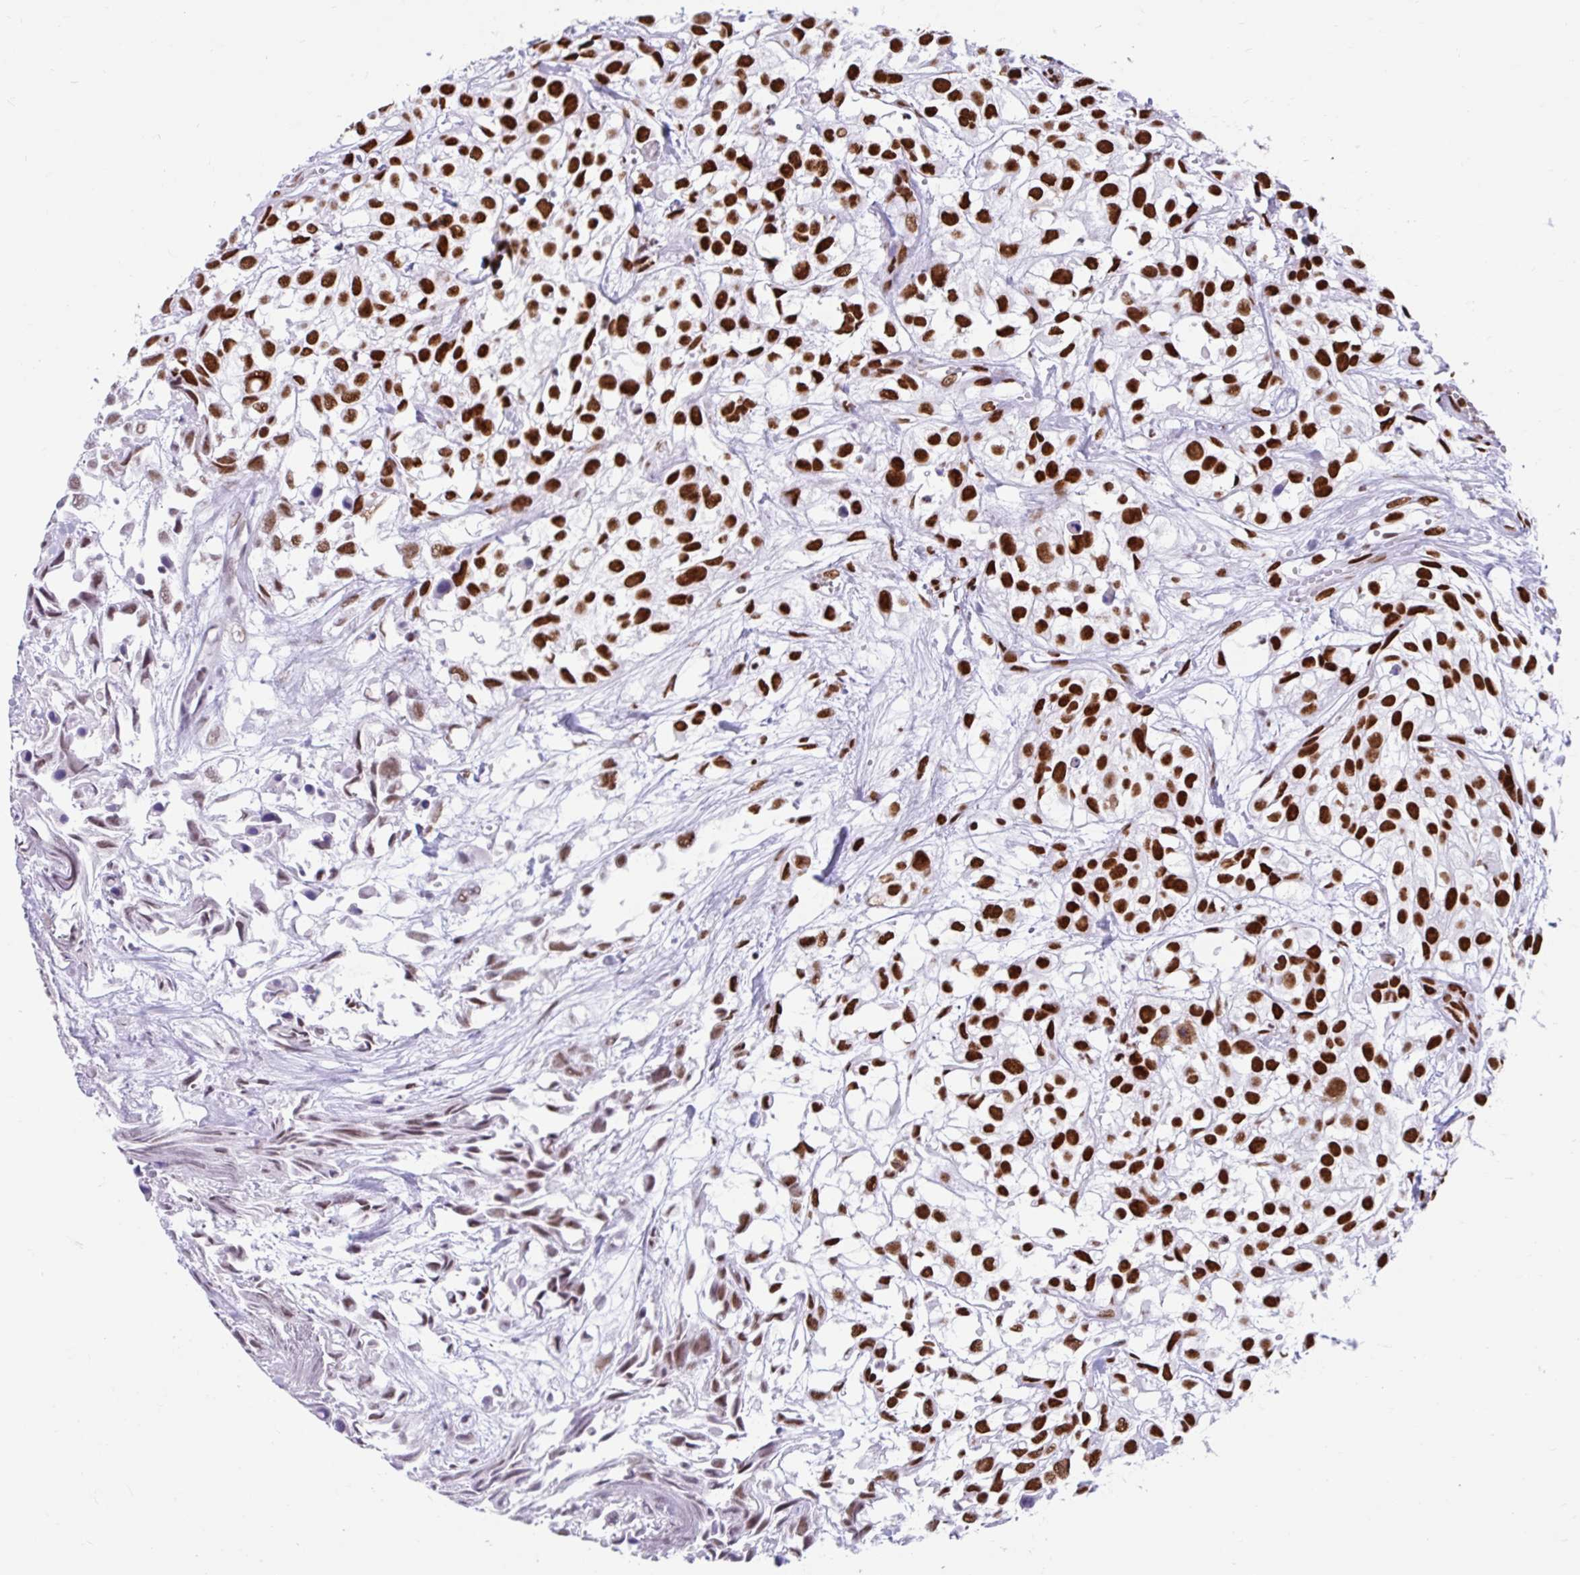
{"staining": {"intensity": "strong", "quantity": ">75%", "location": "nuclear"}, "tissue": "urothelial cancer", "cell_type": "Tumor cells", "image_type": "cancer", "snomed": [{"axis": "morphology", "description": "Urothelial carcinoma, High grade"}, {"axis": "topography", "description": "Urinary bladder"}], "caption": "Brown immunohistochemical staining in human high-grade urothelial carcinoma reveals strong nuclear staining in about >75% of tumor cells.", "gene": "KHDRBS1", "patient": {"sex": "male", "age": 56}}